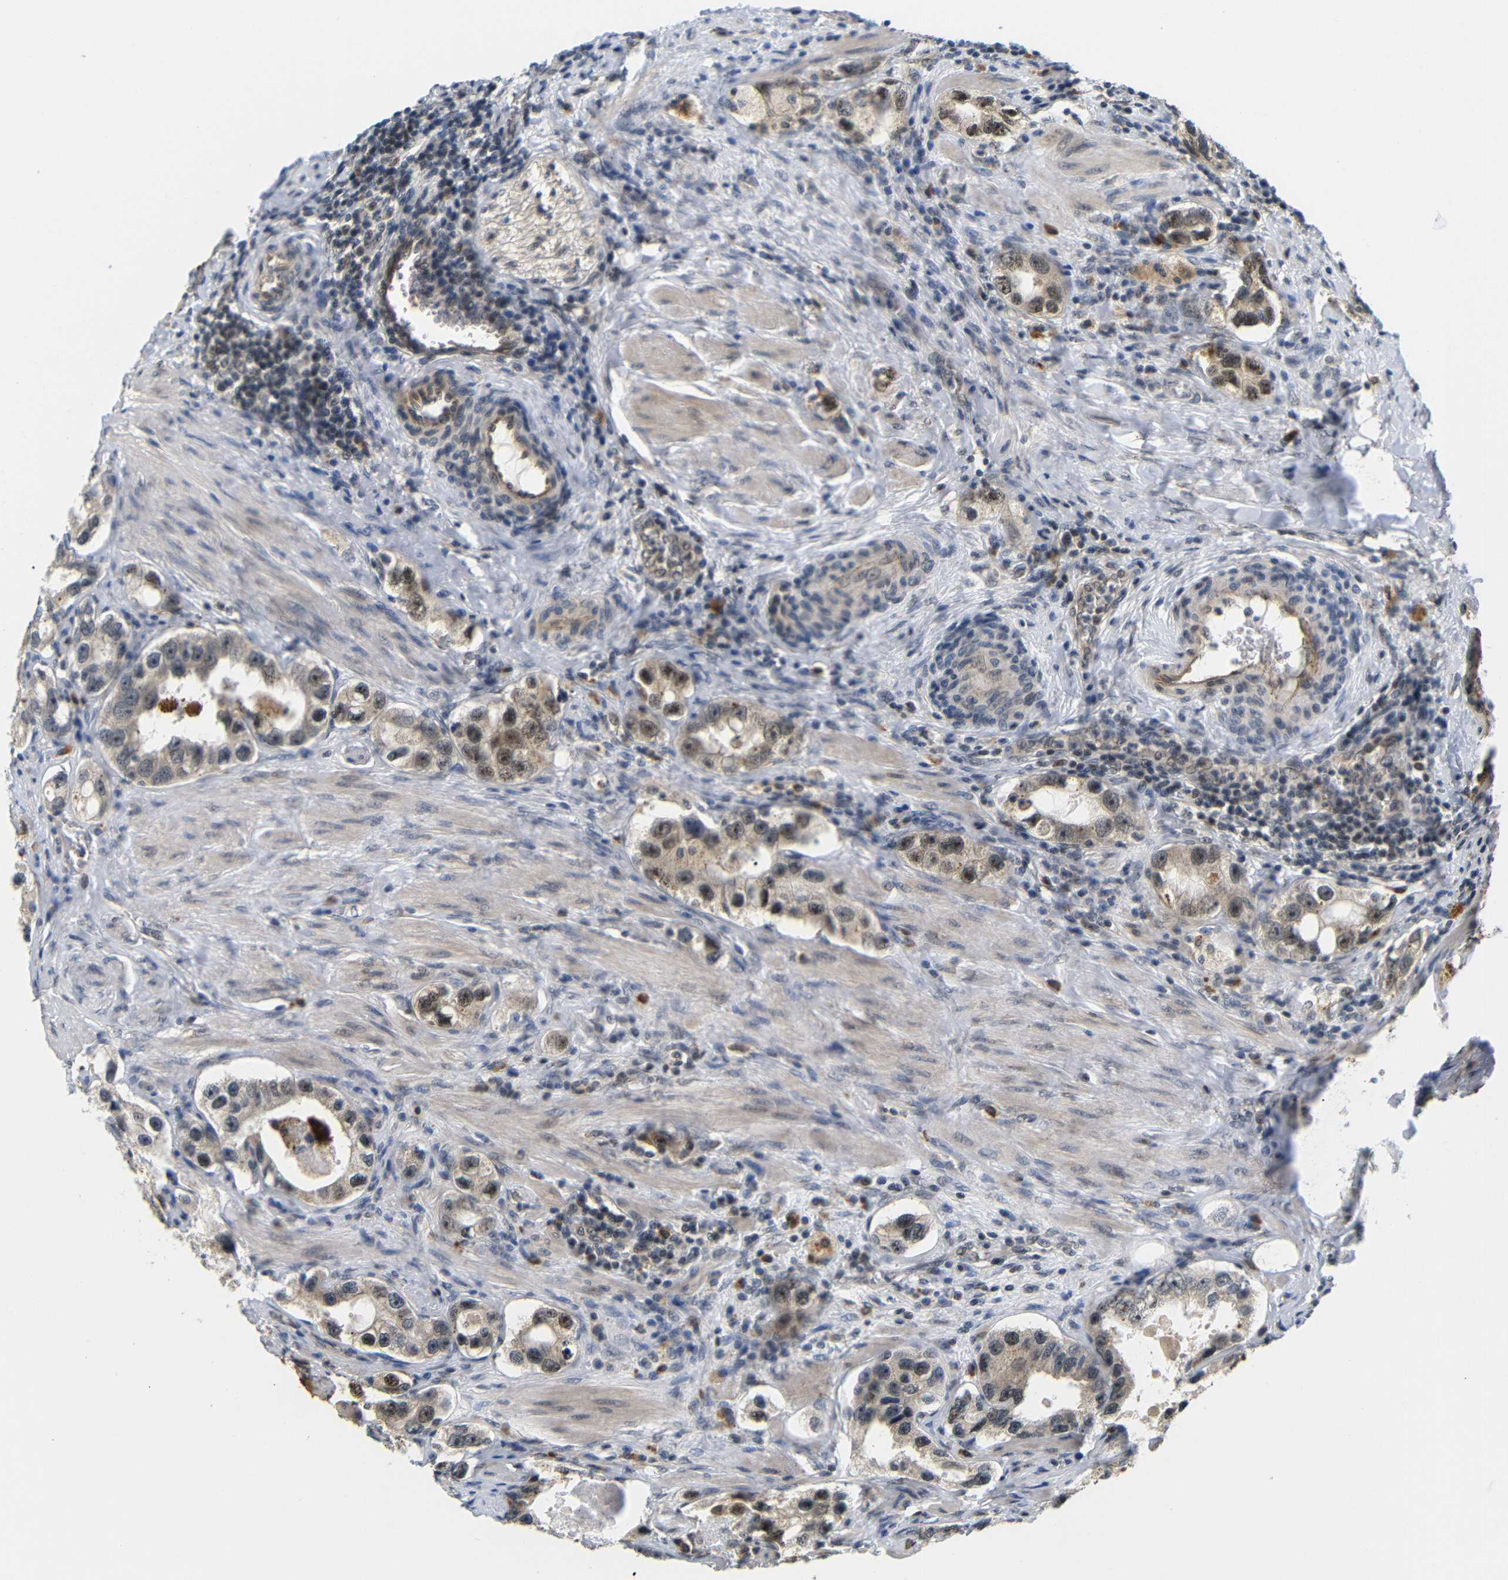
{"staining": {"intensity": "moderate", "quantity": ">75%", "location": "cytoplasmic/membranous,nuclear"}, "tissue": "prostate cancer", "cell_type": "Tumor cells", "image_type": "cancer", "snomed": [{"axis": "morphology", "description": "Adenocarcinoma, High grade"}, {"axis": "topography", "description": "Prostate"}], "caption": "Human prostate cancer stained for a protein (brown) reveals moderate cytoplasmic/membranous and nuclear positive expression in approximately >75% of tumor cells.", "gene": "GJA5", "patient": {"sex": "male", "age": 63}}